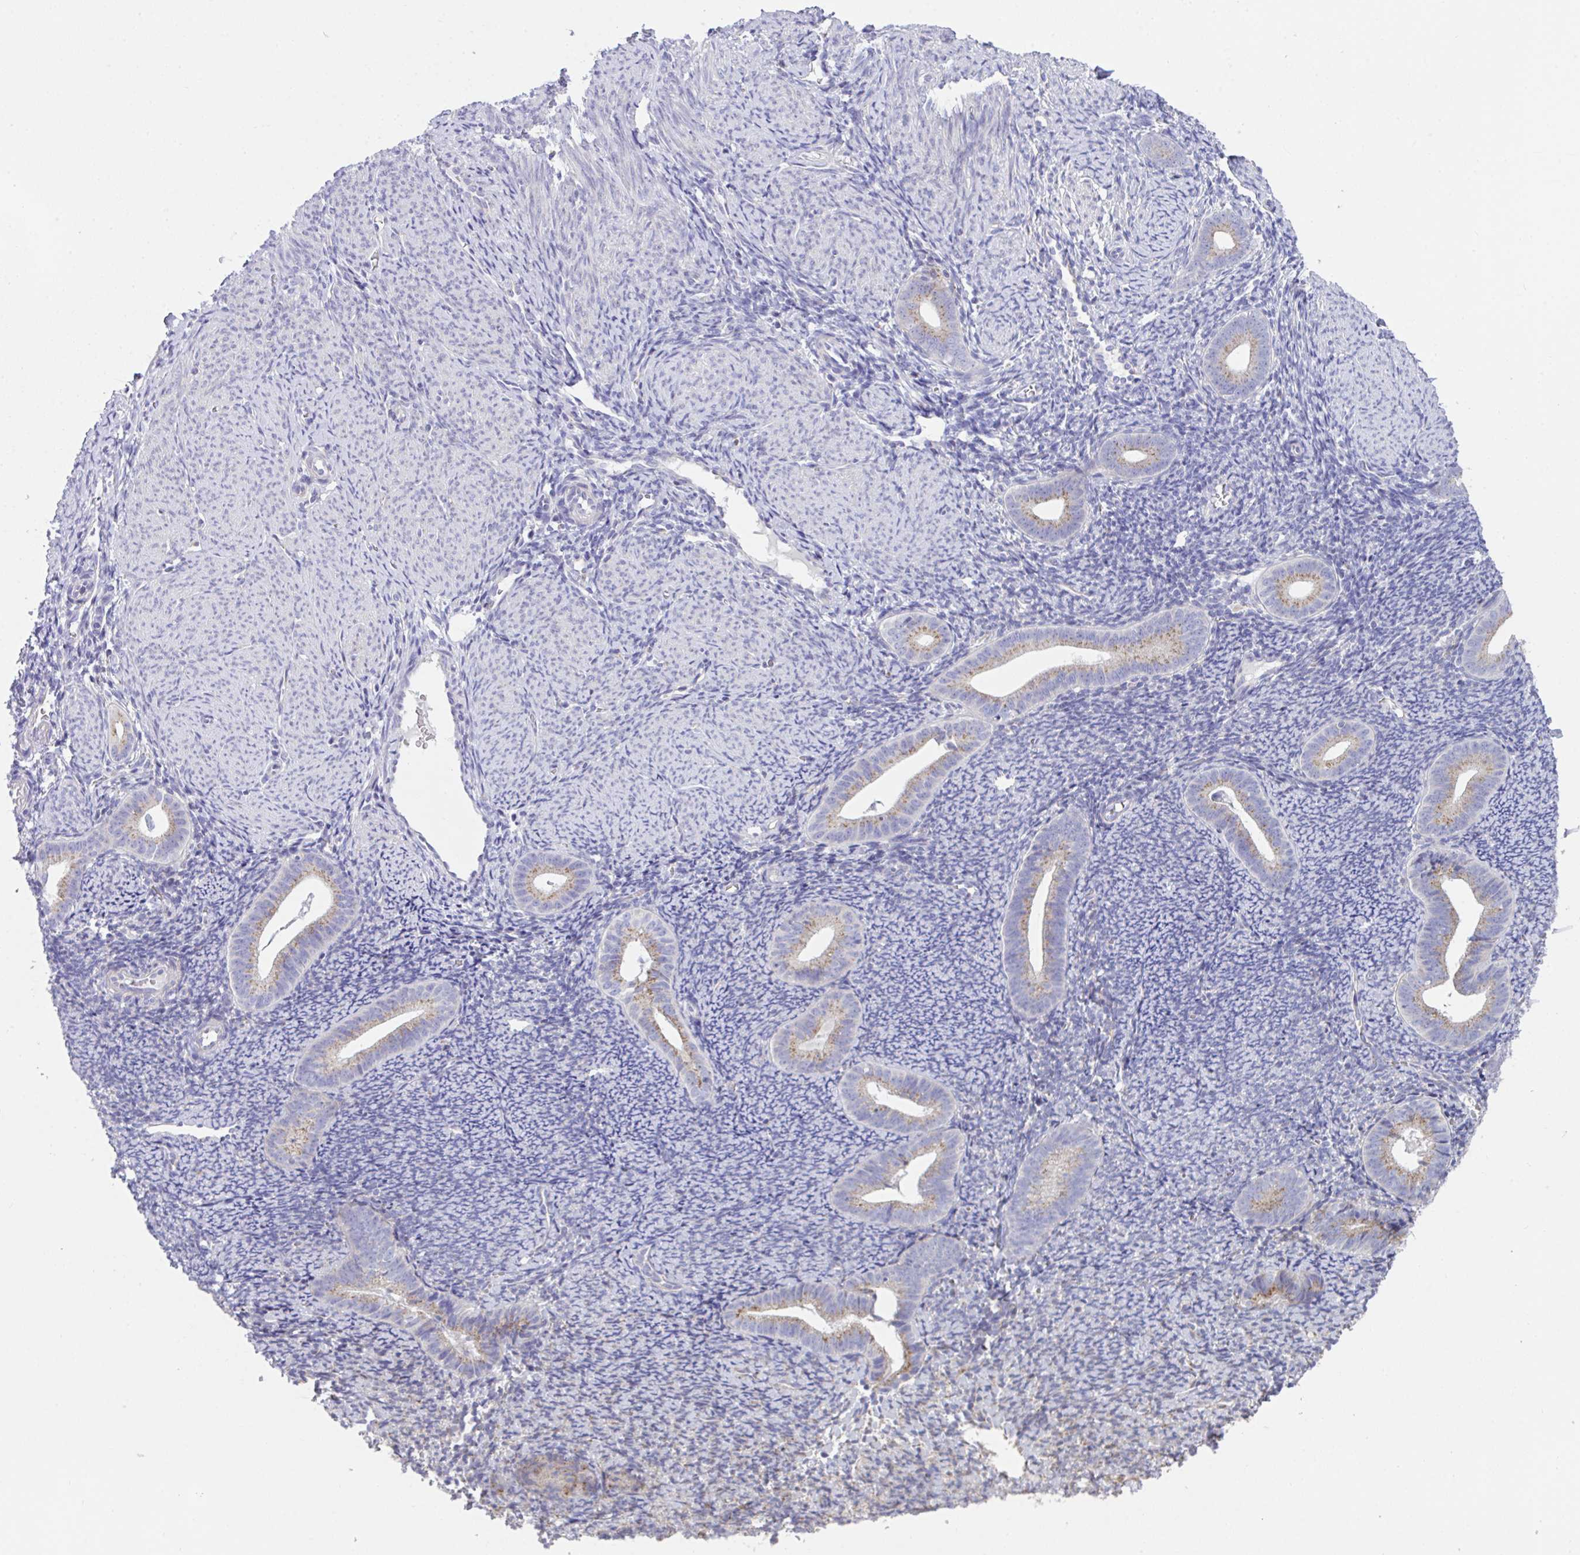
{"staining": {"intensity": "negative", "quantity": "none", "location": "none"}, "tissue": "endometrium", "cell_type": "Cells in endometrial stroma", "image_type": "normal", "snomed": [{"axis": "morphology", "description": "Normal tissue, NOS"}, {"axis": "topography", "description": "Endometrium"}], "caption": "Immunohistochemistry of unremarkable human endometrium demonstrates no expression in cells in endometrial stroma. The staining is performed using DAB brown chromogen with nuclei counter-stained in using hematoxylin.", "gene": "MIA3", "patient": {"sex": "female", "age": 39}}